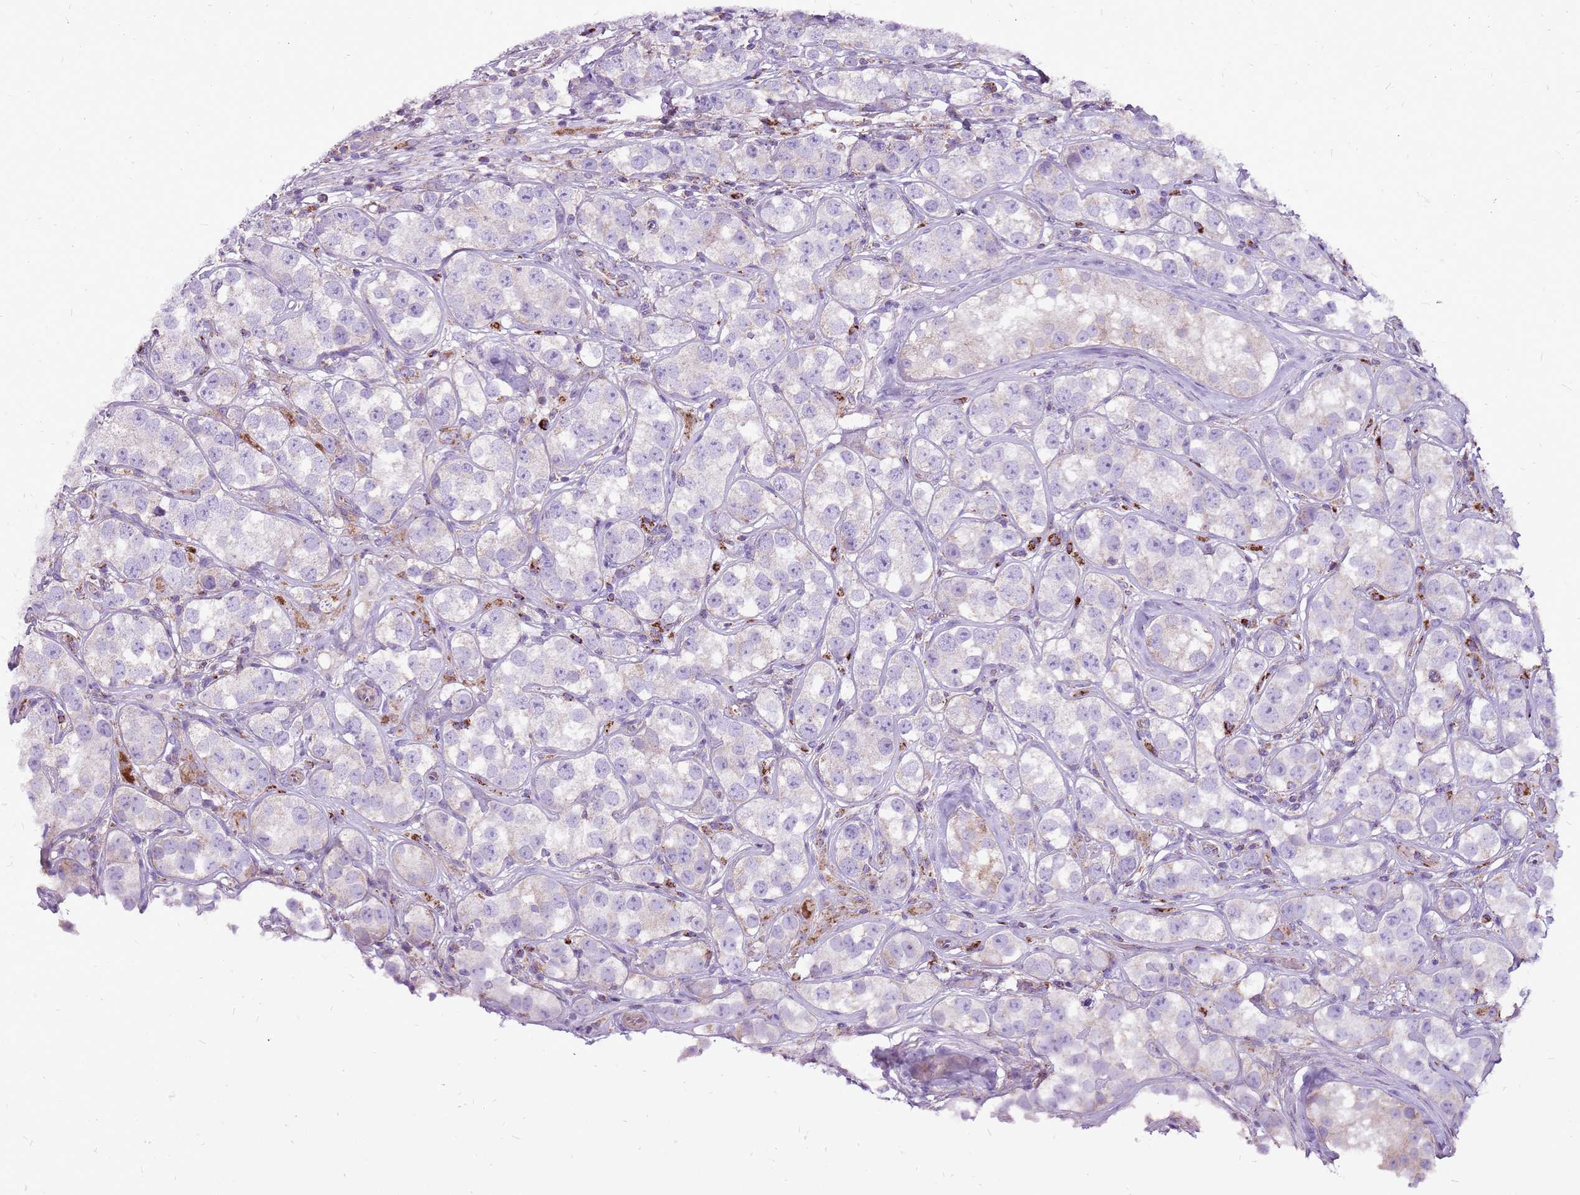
{"staining": {"intensity": "strong", "quantity": "<25%", "location": "cytoplasmic/membranous"}, "tissue": "testis cancer", "cell_type": "Tumor cells", "image_type": "cancer", "snomed": [{"axis": "morphology", "description": "Seminoma, NOS"}, {"axis": "topography", "description": "Testis"}], "caption": "Immunohistochemistry of human seminoma (testis) demonstrates medium levels of strong cytoplasmic/membranous expression in approximately <25% of tumor cells.", "gene": "GCDH", "patient": {"sex": "male", "age": 28}}